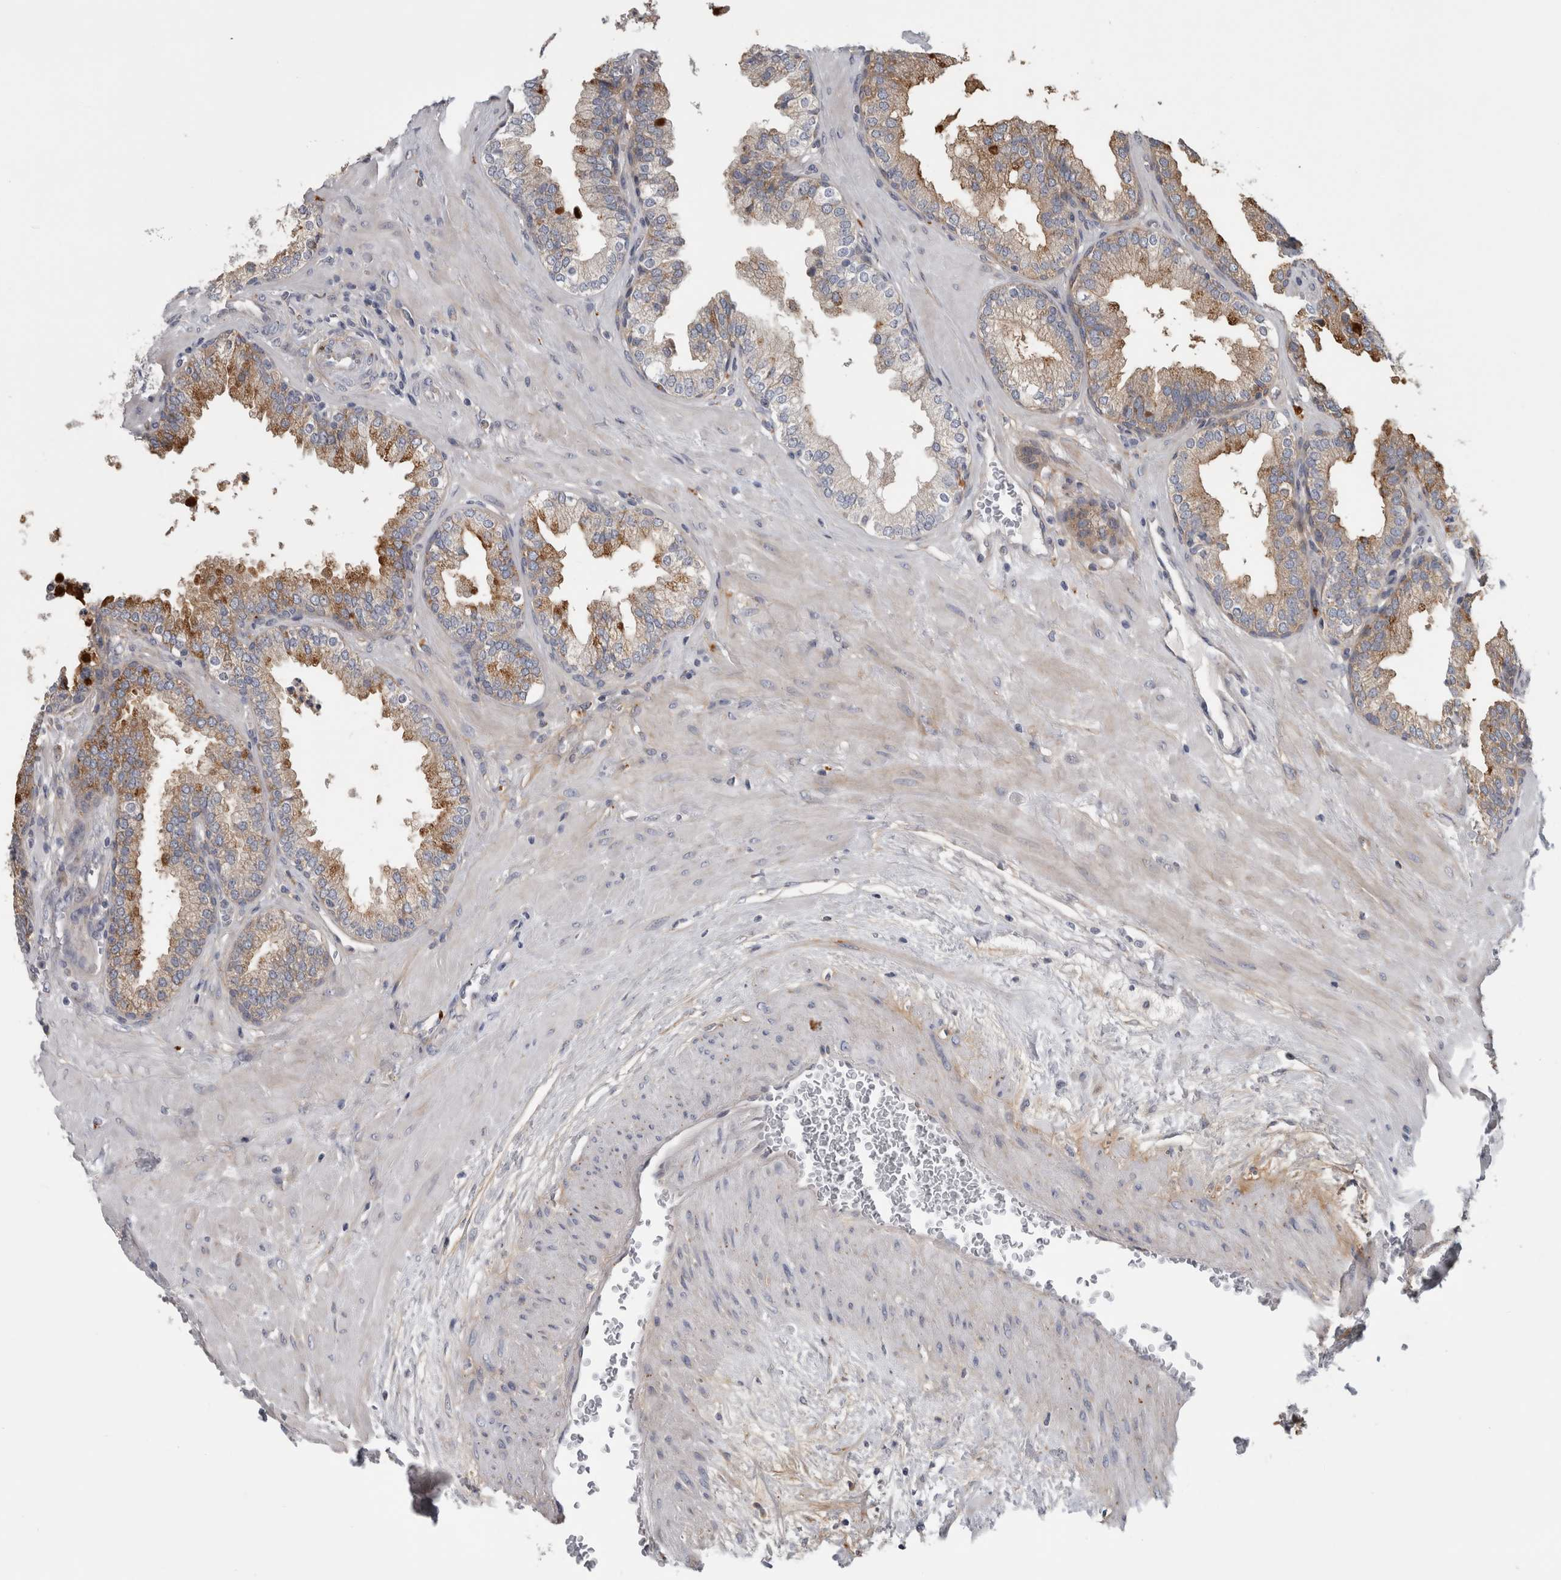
{"staining": {"intensity": "moderate", "quantity": "<25%", "location": "cytoplasmic/membranous"}, "tissue": "prostate", "cell_type": "Glandular cells", "image_type": "normal", "snomed": [{"axis": "morphology", "description": "Normal tissue, NOS"}, {"axis": "topography", "description": "Prostate"}], "caption": "Unremarkable prostate shows moderate cytoplasmic/membranous staining in approximately <25% of glandular cells.", "gene": "ATXN2", "patient": {"sex": "male", "age": 51}}